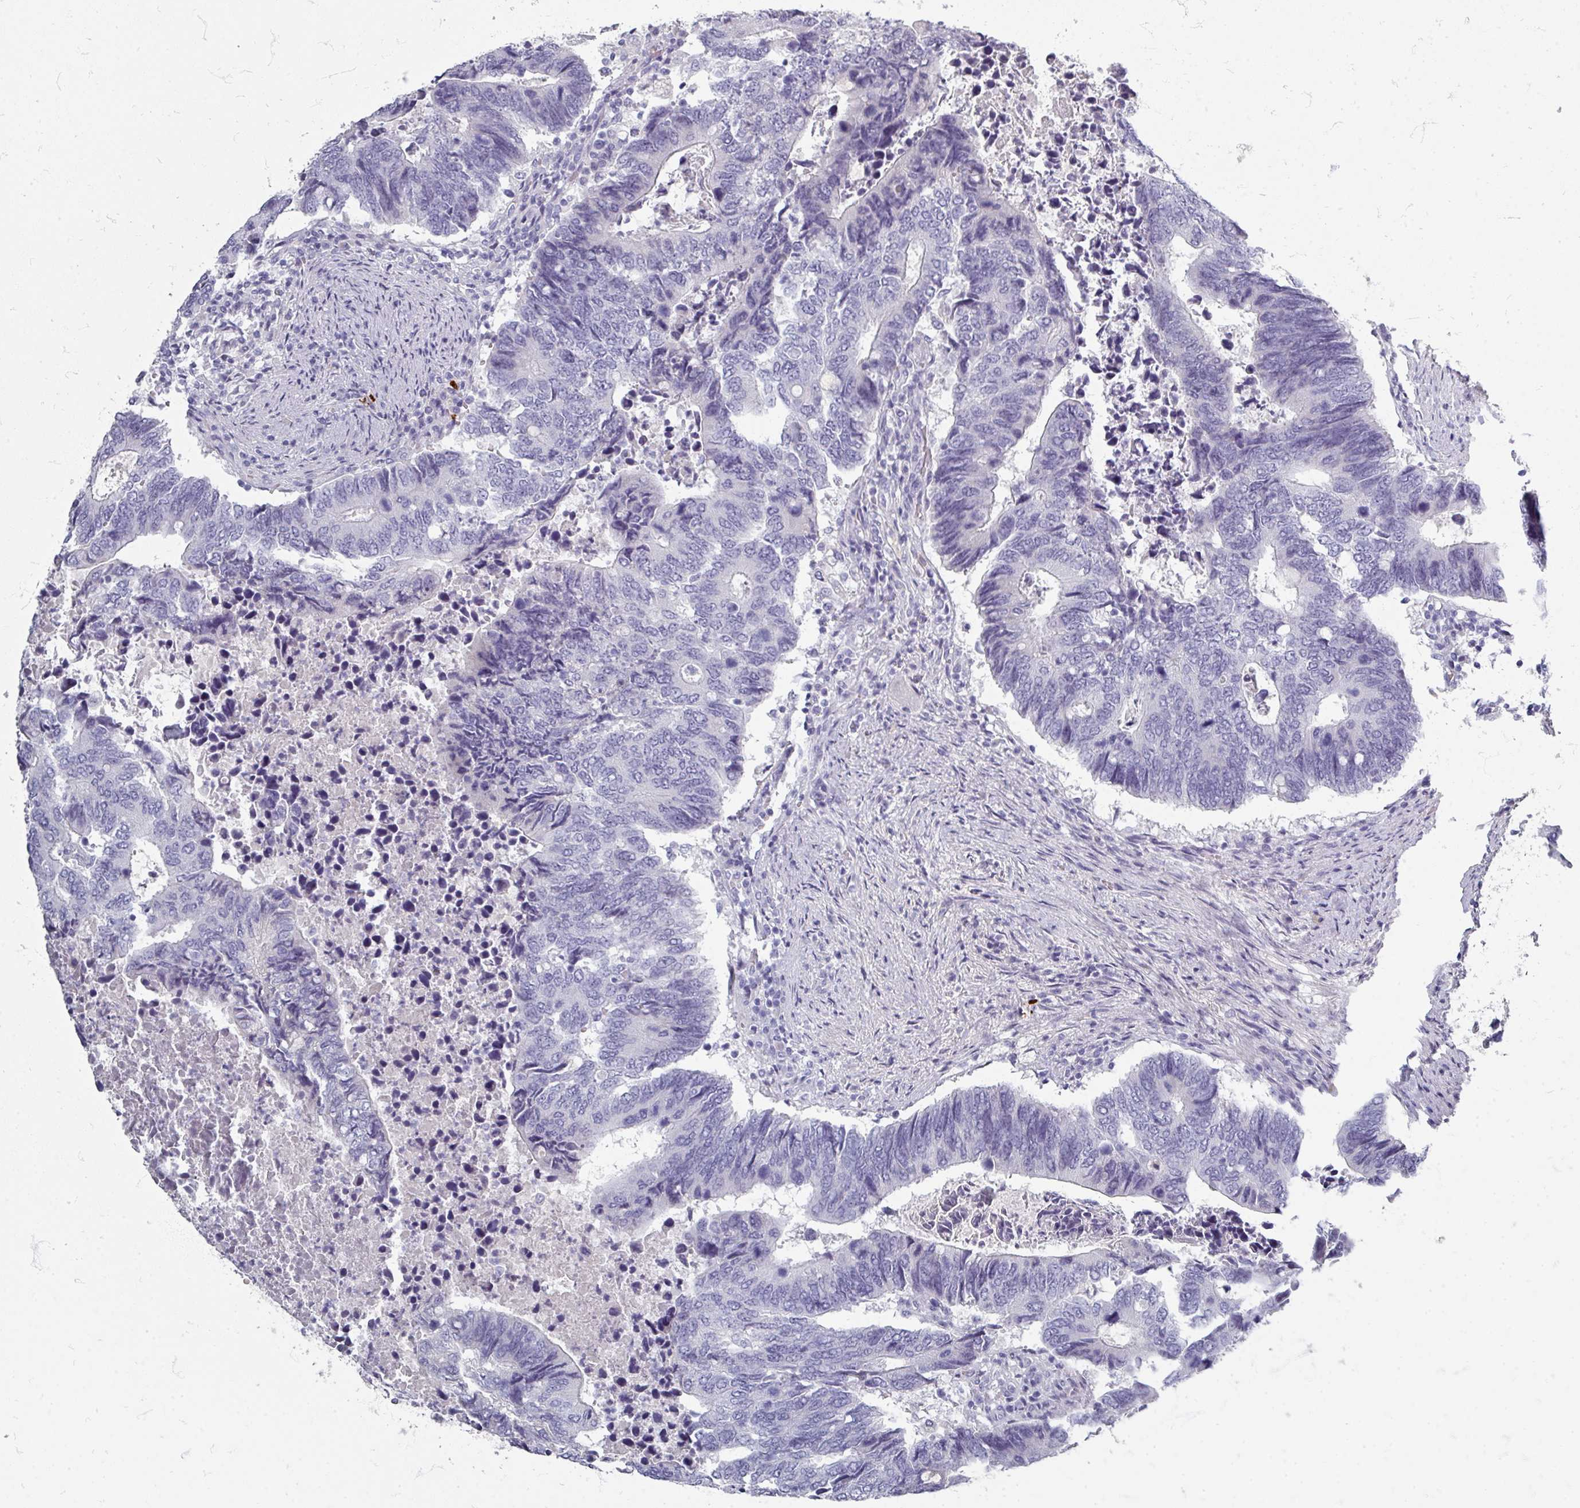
{"staining": {"intensity": "negative", "quantity": "none", "location": "none"}, "tissue": "colorectal cancer", "cell_type": "Tumor cells", "image_type": "cancer", "snomed": [{"axis": "morphology", "description": "Adenocarcinoma, NOS"}, {"axis": "topography", "description": "Colon"}], "caption": "Tumor cells are negative for brown protein staining in adenocarcinoma (colorectal).", "gene": "ZNF878", "patient": {"sex": "male", "age": 87}}